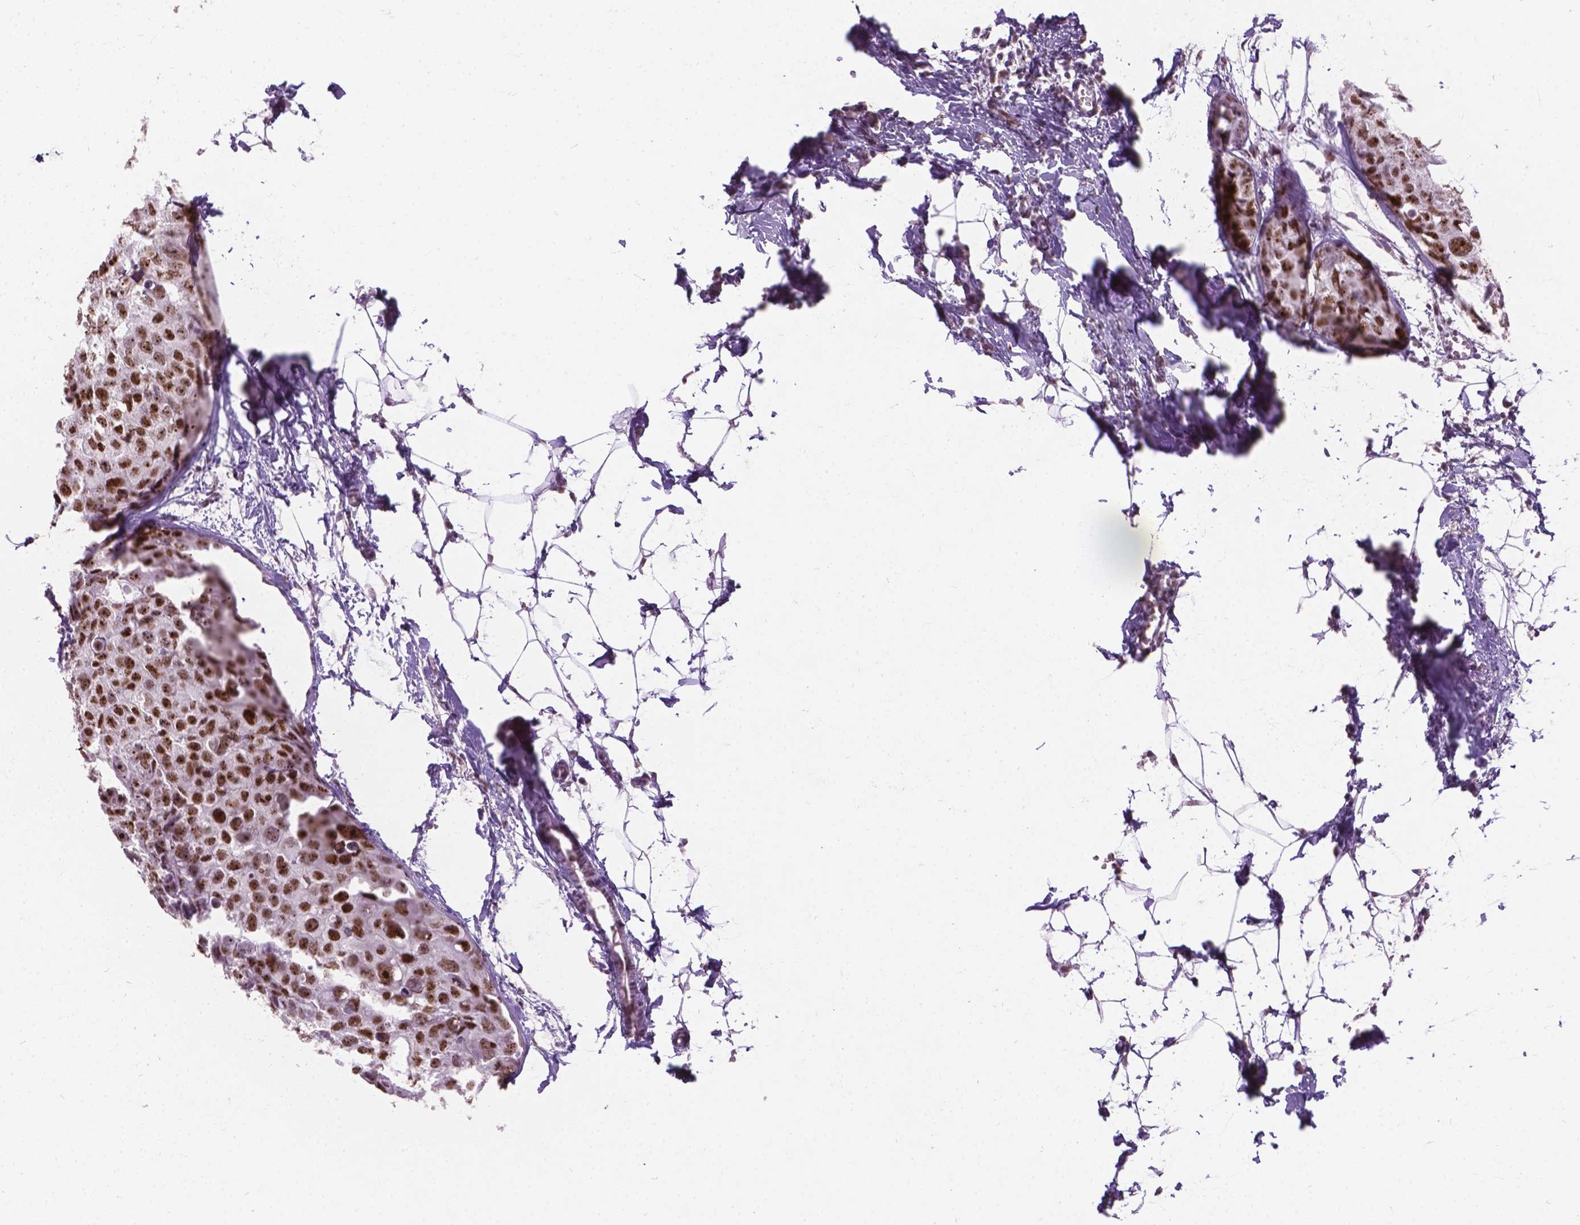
{"staining": {"intensity": "strong", "quantity": ">75%", "location": "nuclear"}, "tissue": "breast cancer", "cell_type": "Tumor cells", "image_type": "cancer", "snomed": [{"axis": "morphology", "description": "Duct carcinoma"}, {"axis": "topography", "description": "Breast"}], "caption": "Immunohistochemistry (IHC) staining of breast invasive ductal carcinoma, which demonstrates high levels of strong nuclear positivity in about >75% of tumor cells indicating strong nuclear protein staining. The staining was performed using DAB (3,3'-diaminobenzidine) (brown) for protein detection and nuclei were counterstained in hematoxylin (blue).", "gene": "COIL", "patient": {"sex": "female", "age": 38}}